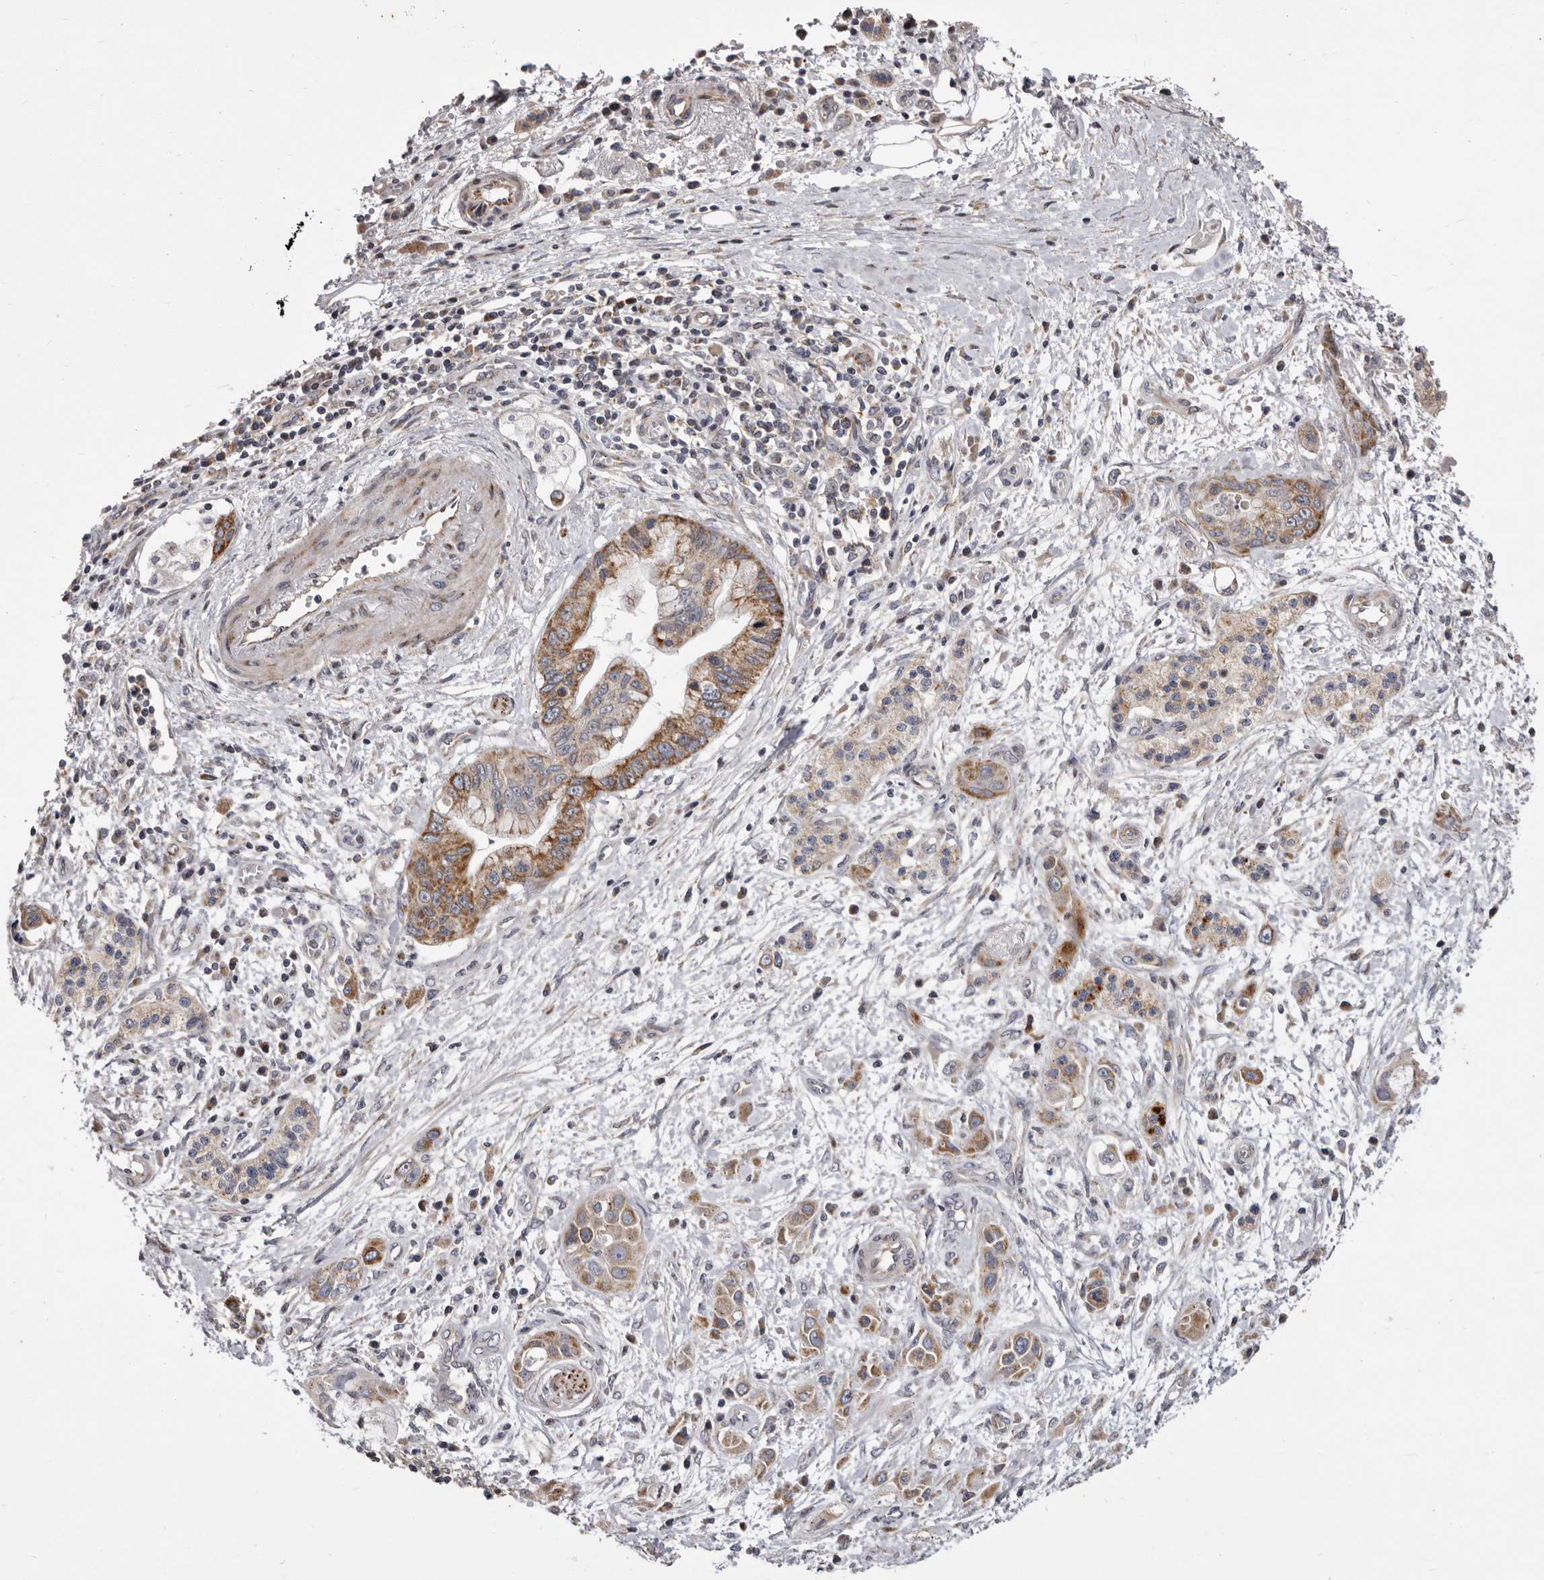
{"staining": {"intensity": "moderate", "quantity": ">75%", "location": "cytoplasmic/membranous"}, "tissue": "pancreatic cancer", "cell_type": "Tumor cells", "image_type": "cancer", "snomed": [{"axis": "morphology", "description": "Adenocarcinoma, NOS"}, {"axis": "topography", "description": "Pancreas"}], "caption": "Moderate cytoplasmic/membranous protein positivity is identified in approximately >75% of tumor cells in pancreatic adenocarcinoma. The protein is shown in brown color, while the nuclei are stained blue.", "gene": "TIMM17B", "patient": {"sex": "female", "age": 73}}